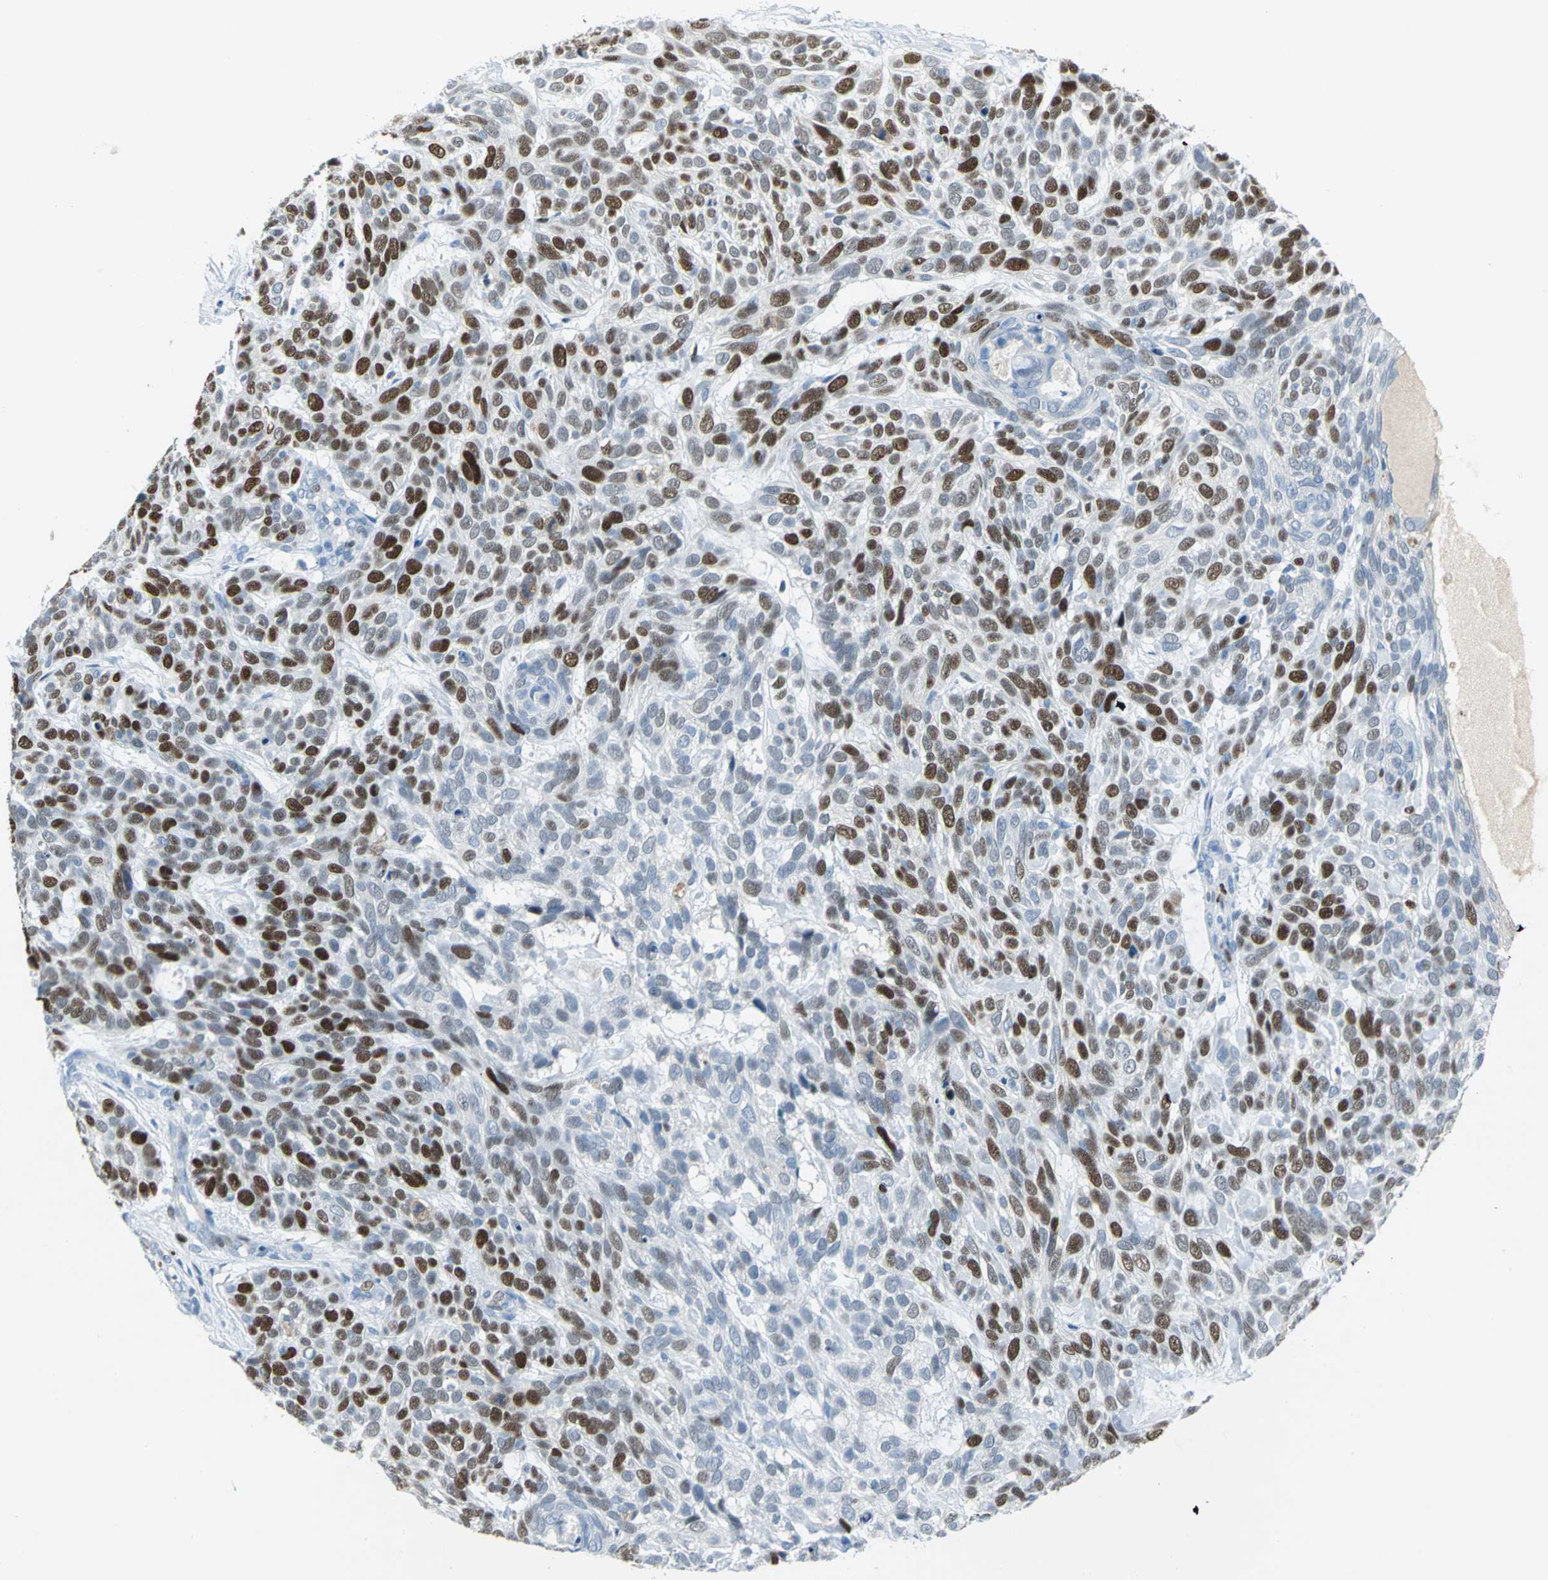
{"staining": {"intensity": "strong", "quantity": "25%-75%", "location": "nuclear"}, "tissue": "skin cancer", "cell_type": "Tumor cells", "image_type": "cancer", "snomed": [{"axis": "morphology", "description": "Basal cell carcinoma"}, {"axis": "topography", "description": "Skin"}], "caption": "Skin cancer (basal cell carcinoma) was stained to show a protein in brown. There is high levels of strong nuclear positivity in about 25%-75% of tumor cells. The staining was performed using DAB to visualize the protein expression in brown, while the nuclei were stained in blue with hematoxylin (Magnification: 20x).", "gene": "MCM4", "patient": {"sex": "male", "age": 87}}